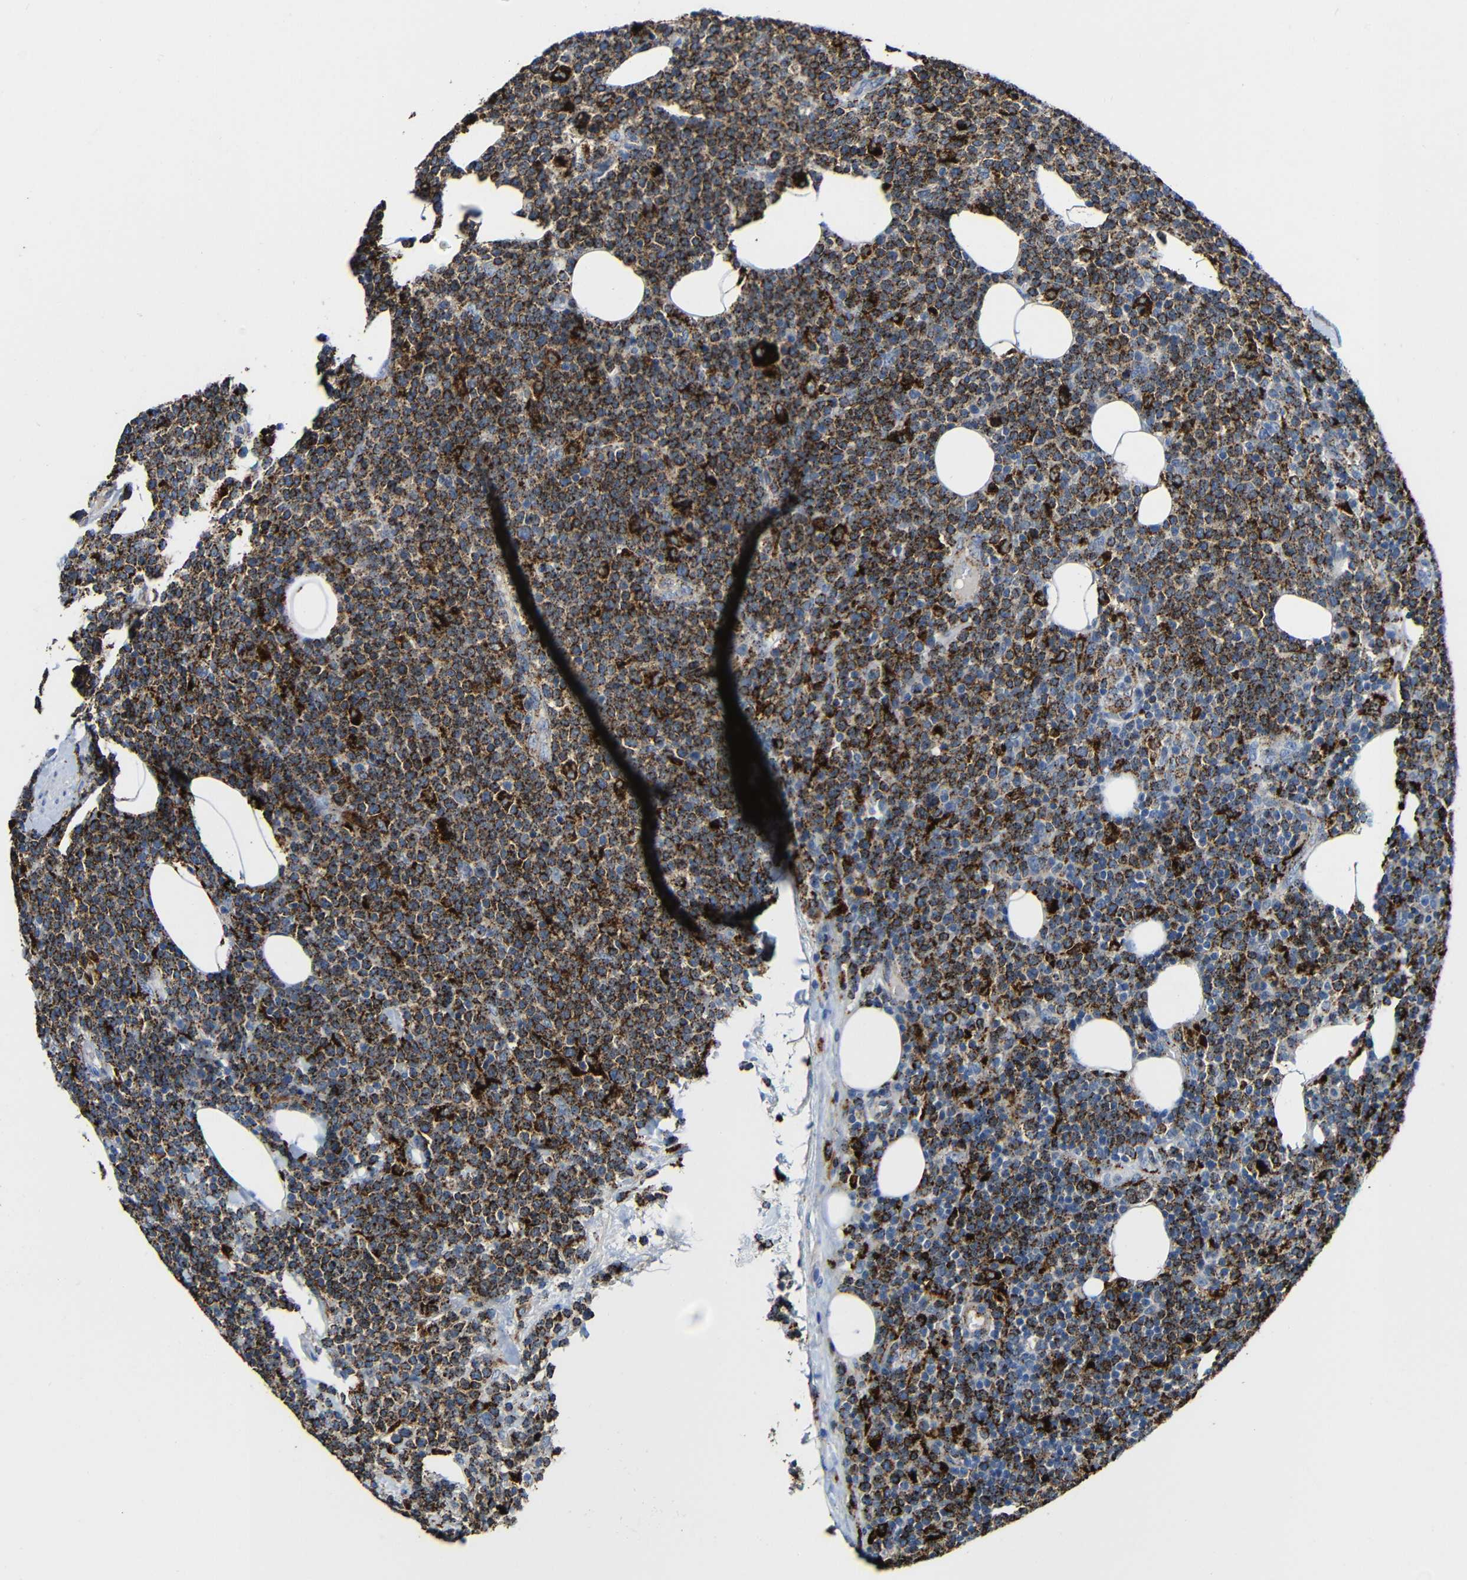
{"staining": {"intensity": "strong", "quantity": ">75%", "location": "cytoplasmic/membranous"}, "tissue": "lymphoma", "cell_type": "Tumor cells", "image_type": "cancer", "snomed": [{"axis": "morphology", "description": "Malignant lymphoma, non-Hodgkin's type, High grade"}, {"axis": "topography", "description": "Lymph node"}], "caption": "Immunohistochemical staining of lymphoma exhibits high levels of strong cytoplasmic/membranous staining in approximately >75% of tumor cells.", "gene": "HLA-DMA", "patient": {"sex": "male", "age": 61}}